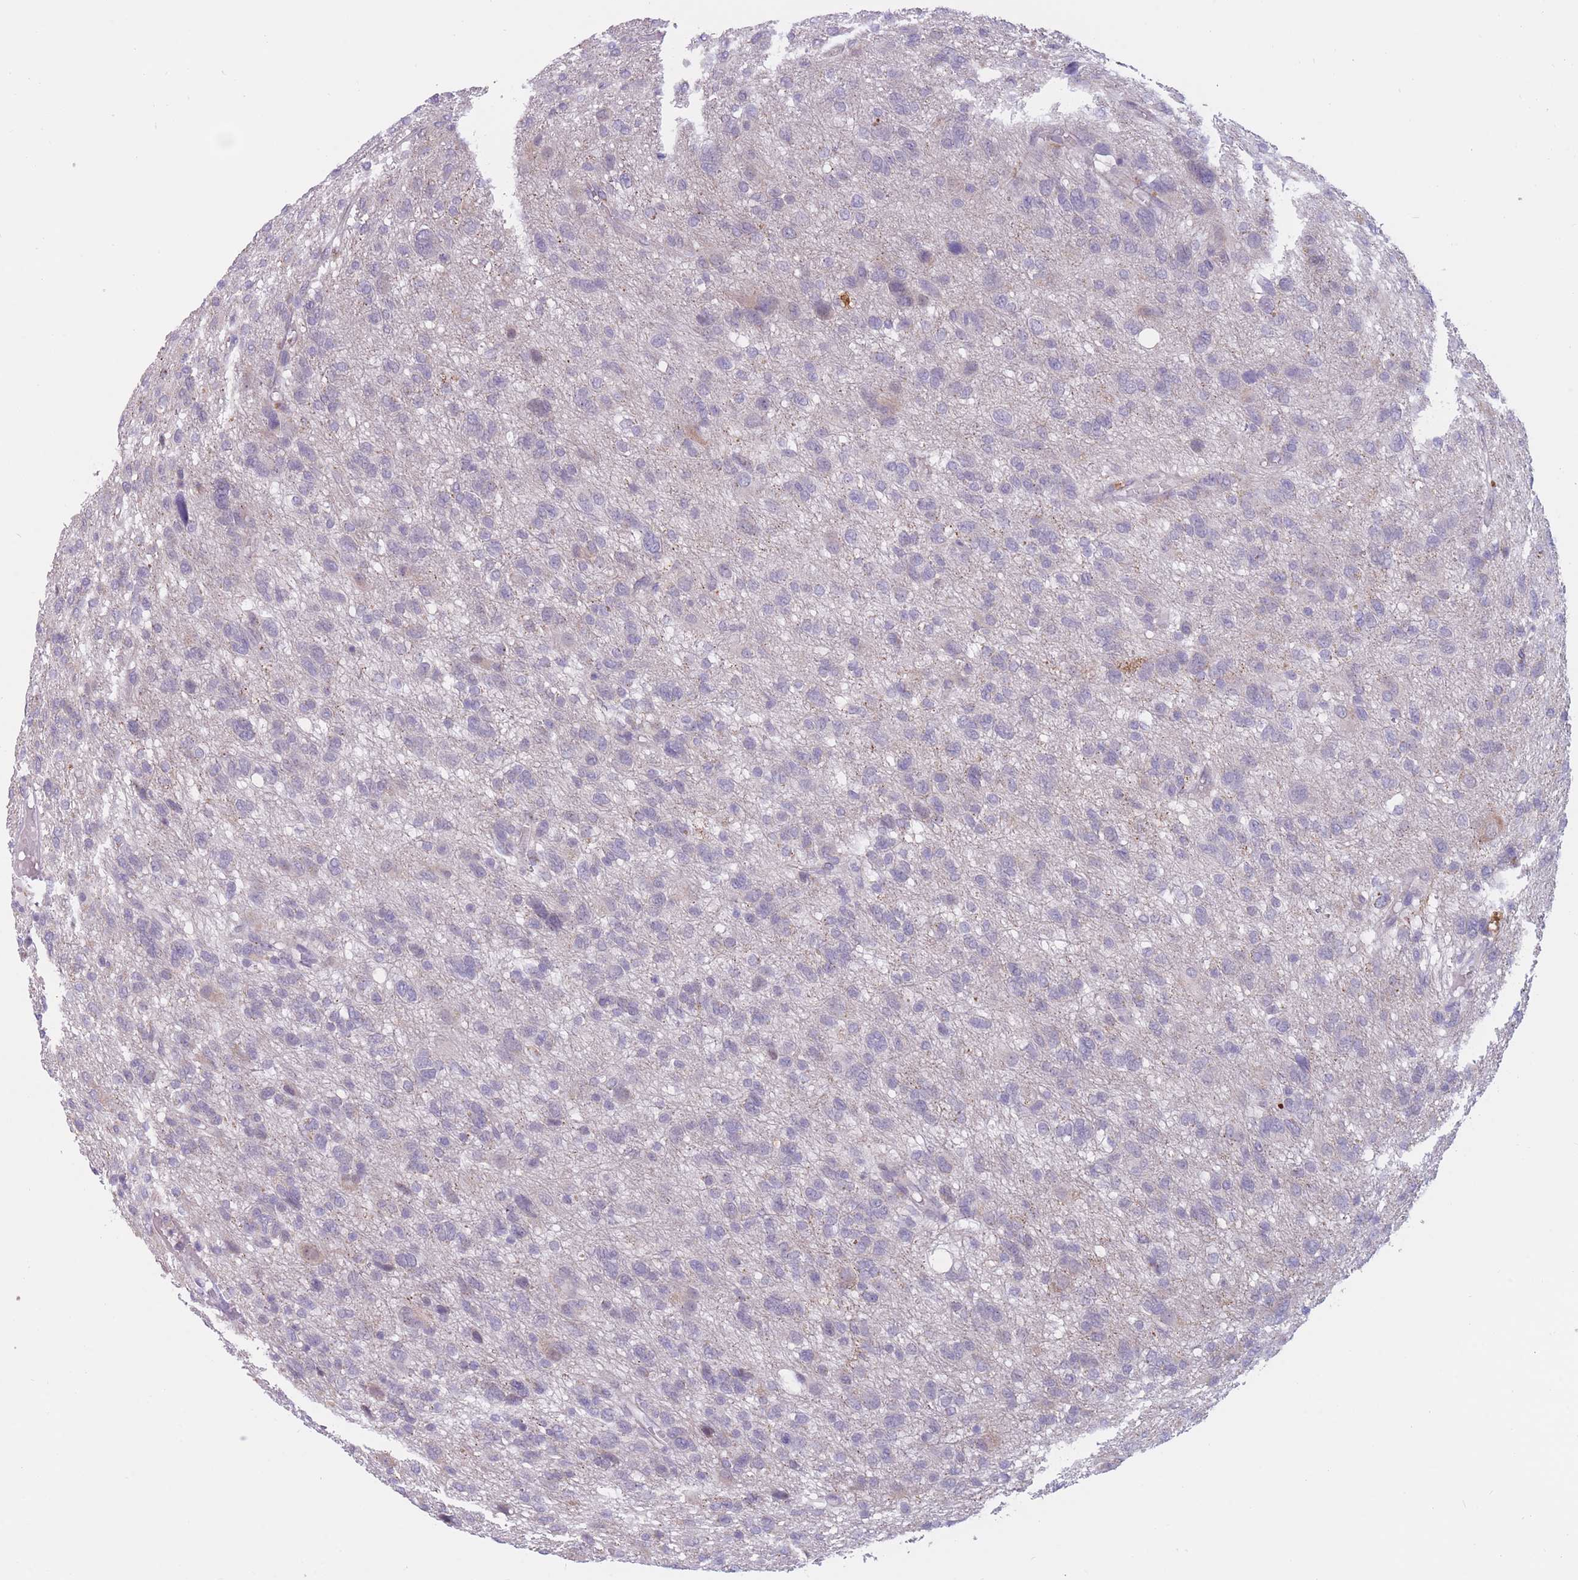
{"staining": {"intensity": "negative", "quantity": "none", "location": "none"}, "tissue": "glioma", "cell_type": "Tumor cells", "image_type": "cancer", "snomed": [{"axis": "morphology", "description": "Glioma, malignant, High grade"}, {"axis": "topography", "description": "Brain"}], "caption": "Tumor cells show no significant expression in glioma.", "gene": "COL27A1", "patient": {"sex": "female", "age": 59}}